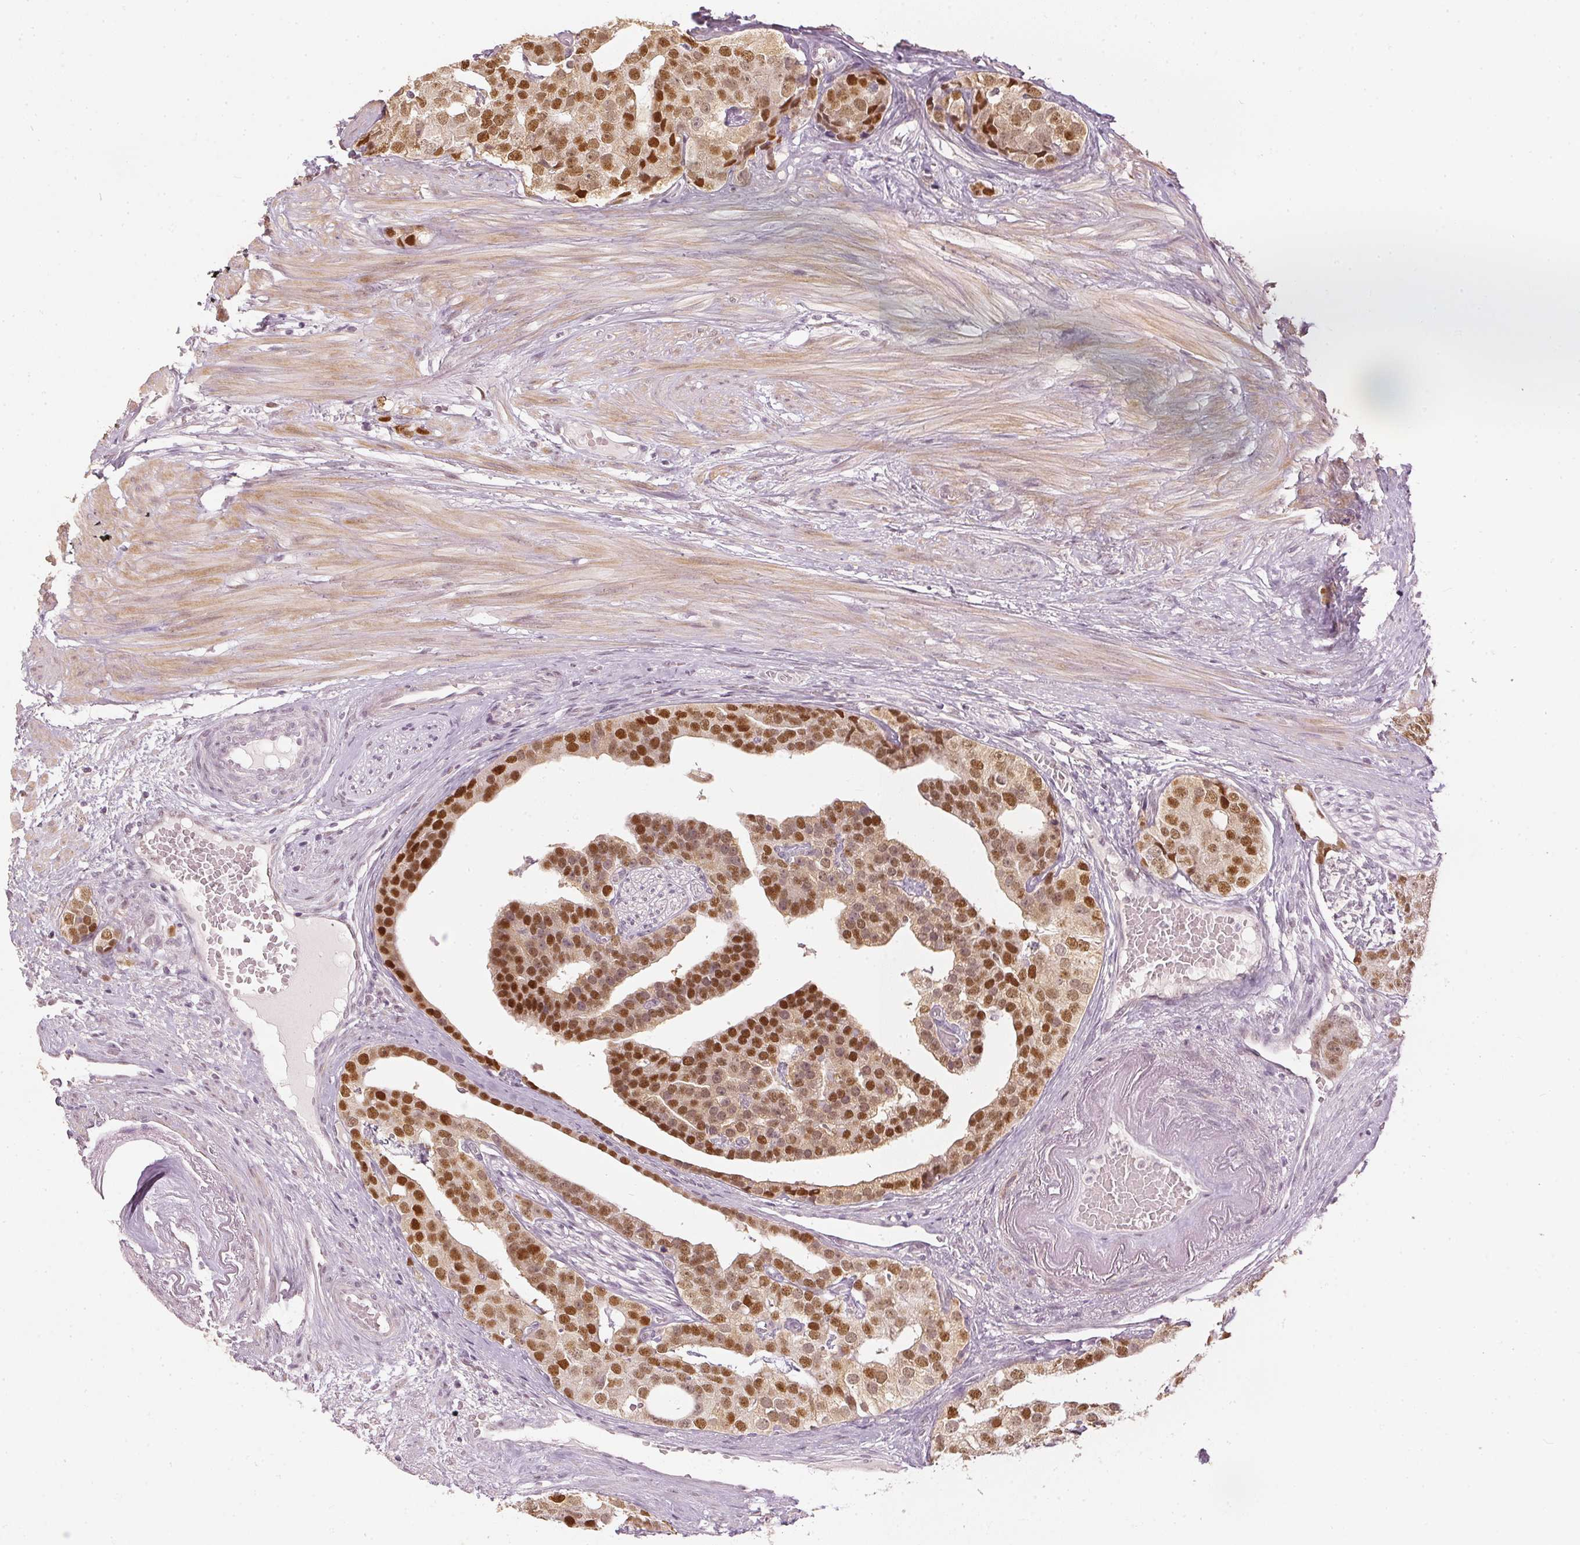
{"staining": {"intensity": "moderate", "quantity": ">75%", "location": "nuclear"}, "tissue": "prostate cancer", "cell_type": "Tumor cells", "image_type": "cancer", "snomed": [{"axis": "morphology", "description": "Adenocarcinoma, High grade"}, {"axis": "topography", "description": "Prostate"}], "caption": "This photomicrograph demonstrates immunohistochemistry staining of prostate adenocarcinoma (high-grade), with medium moderate nuclear expression in approximately >75% of tumor cells.", "gene": "SLC39A3", "patient": {"sex": "male", "age": 71}}